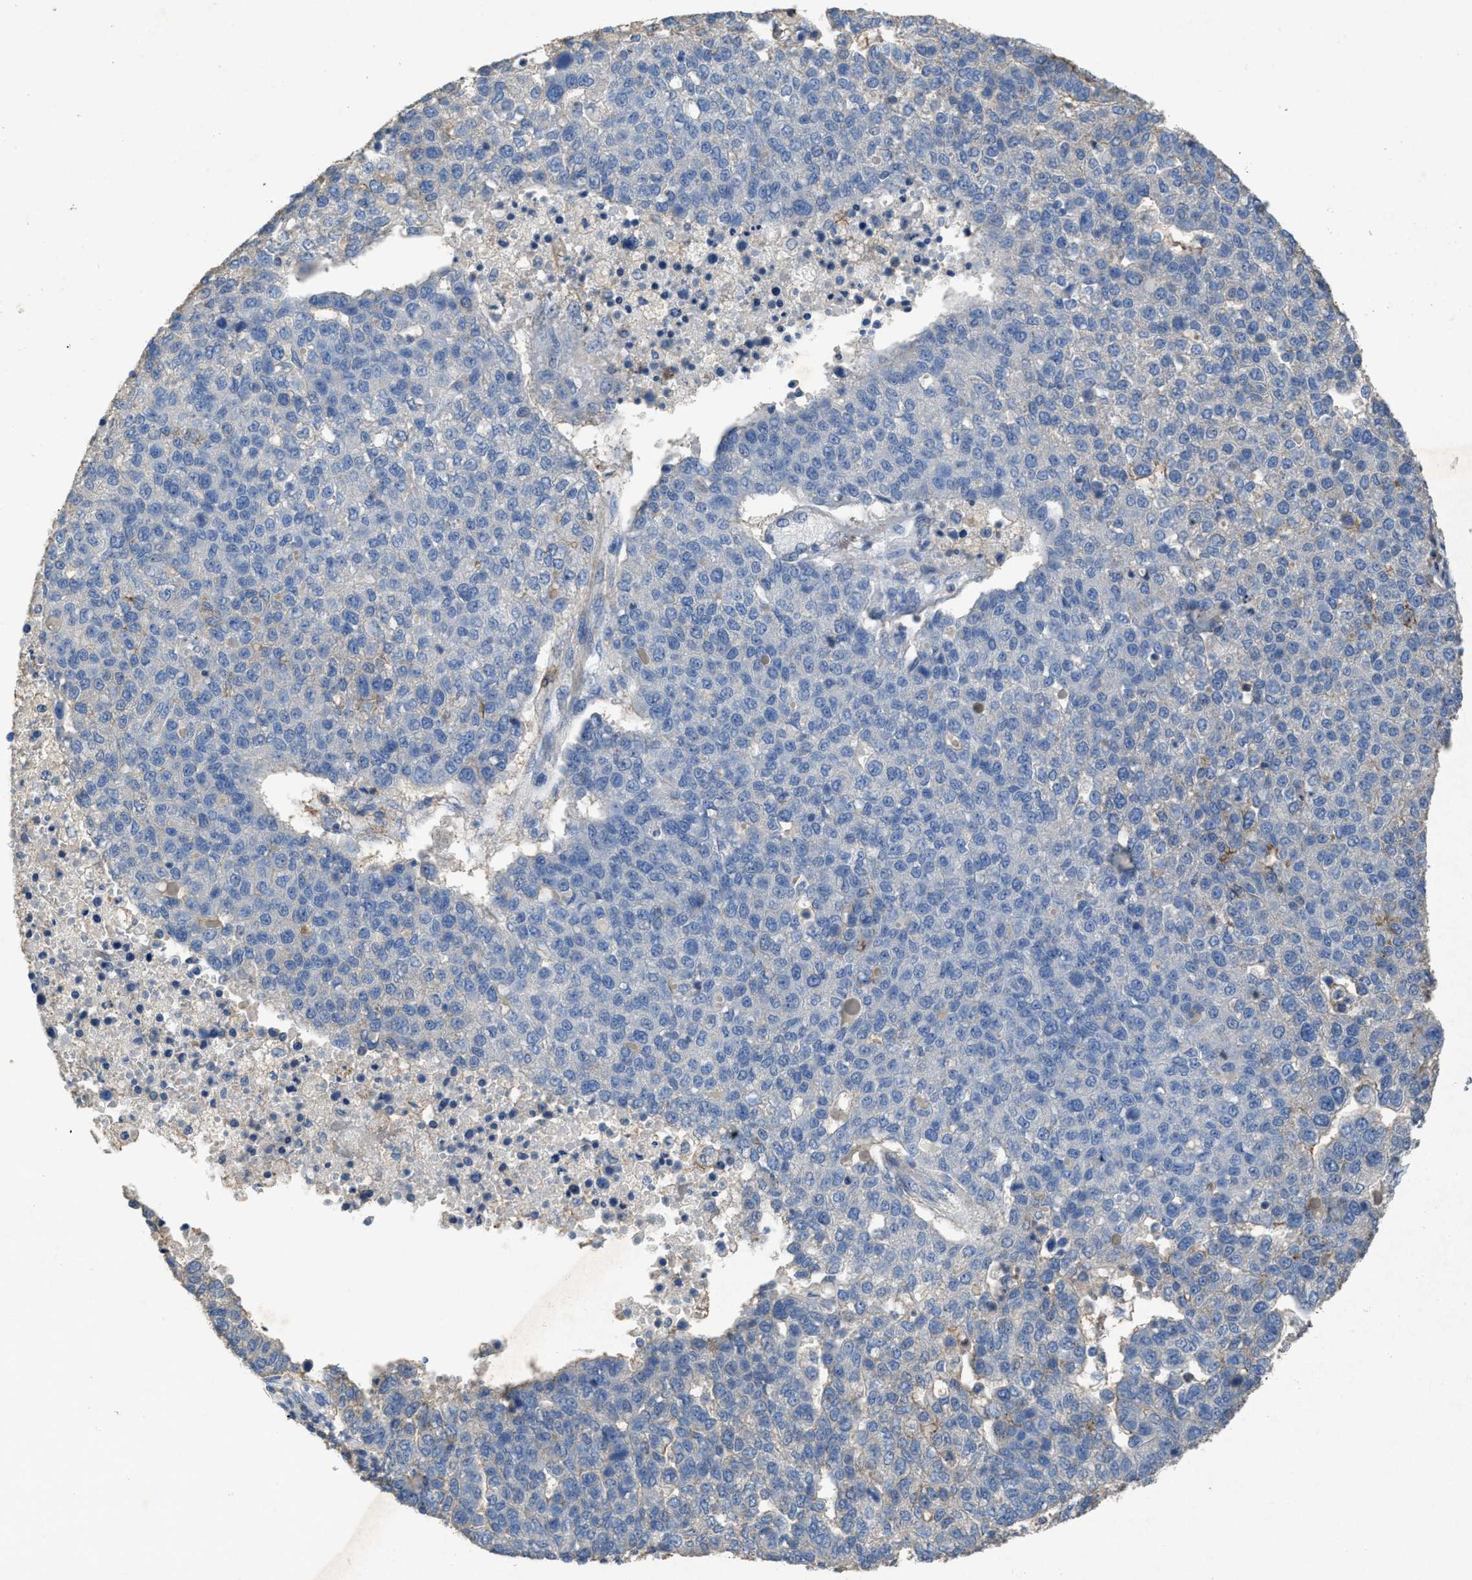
{"staining": {"intensity": "negative", "quantity": "none", "location": "none"}, "tissue": "pancreatic cancer", "cell_type": "Tumor cells", "image_type": "cancer", "snomed": [{"axis": "morphology", "description": "Adenocarcinoma, NOS"}, {"axis": "topography", "description": "Pancreas"}], "caption": "This is an IHC photomicrograph of pancreatic cancer (adenocarcinoma). There is no expression in tumor cells.", "gene": "OR51E1", "patient": {"sex": "female", "age": 61}}